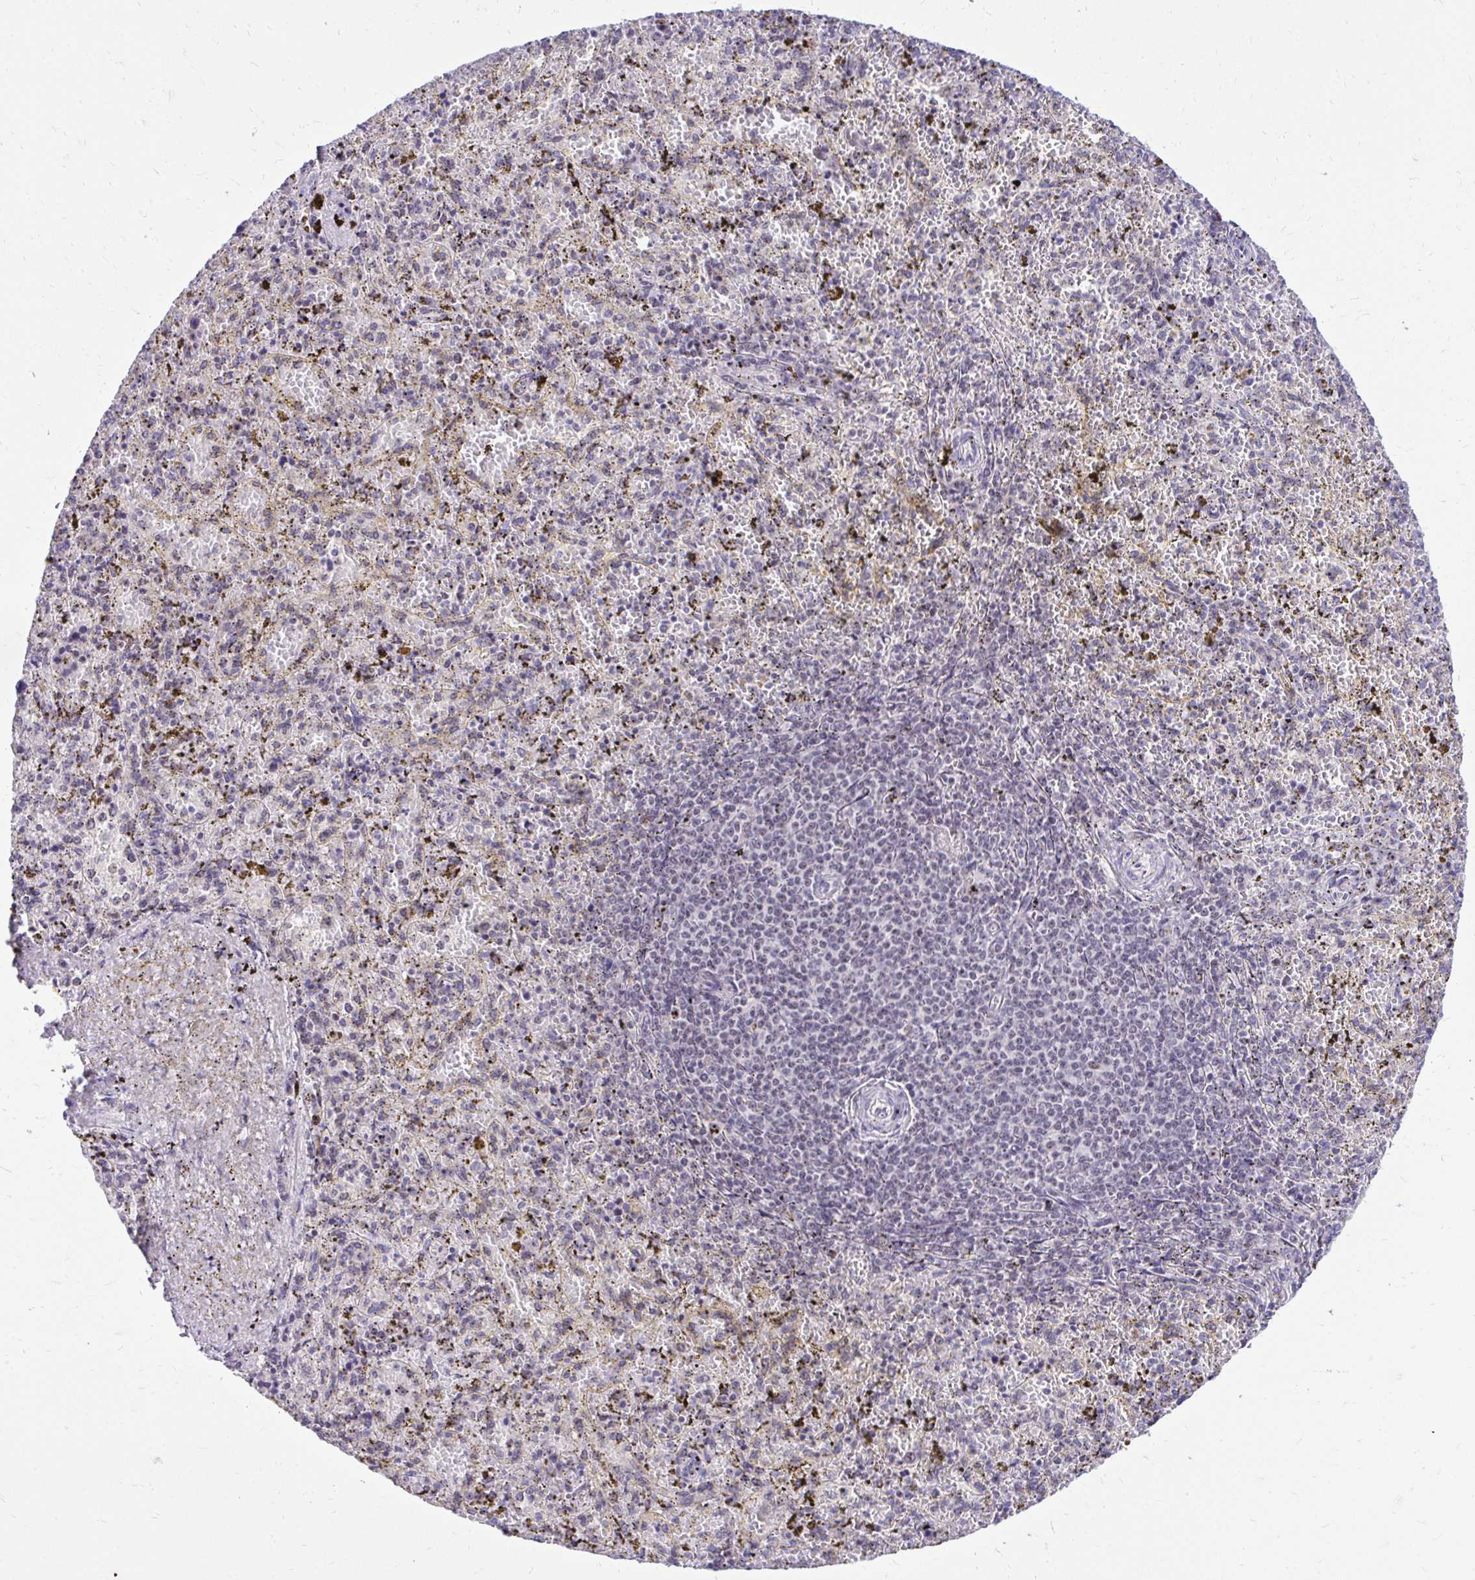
{"staining": {"intensity": "negative", "quantity": "none", "location": "none"}, "tissue": "spleen", "cell_type": "Cells in red pulp", "image_type": "normal", "snomed": [{"axis": "morphology", "description": "Normal tissue, NOS"}, {"axis": "topography", "description": "Spleen"}], "caption": "Immunohistochemistry (IHC) photomicrograph of normal human spleen stained for a protein (brown), which shows no expression in cells in red pulp.", "gene": "NIFK", "patient": {"sex": "female", "age": 50}}